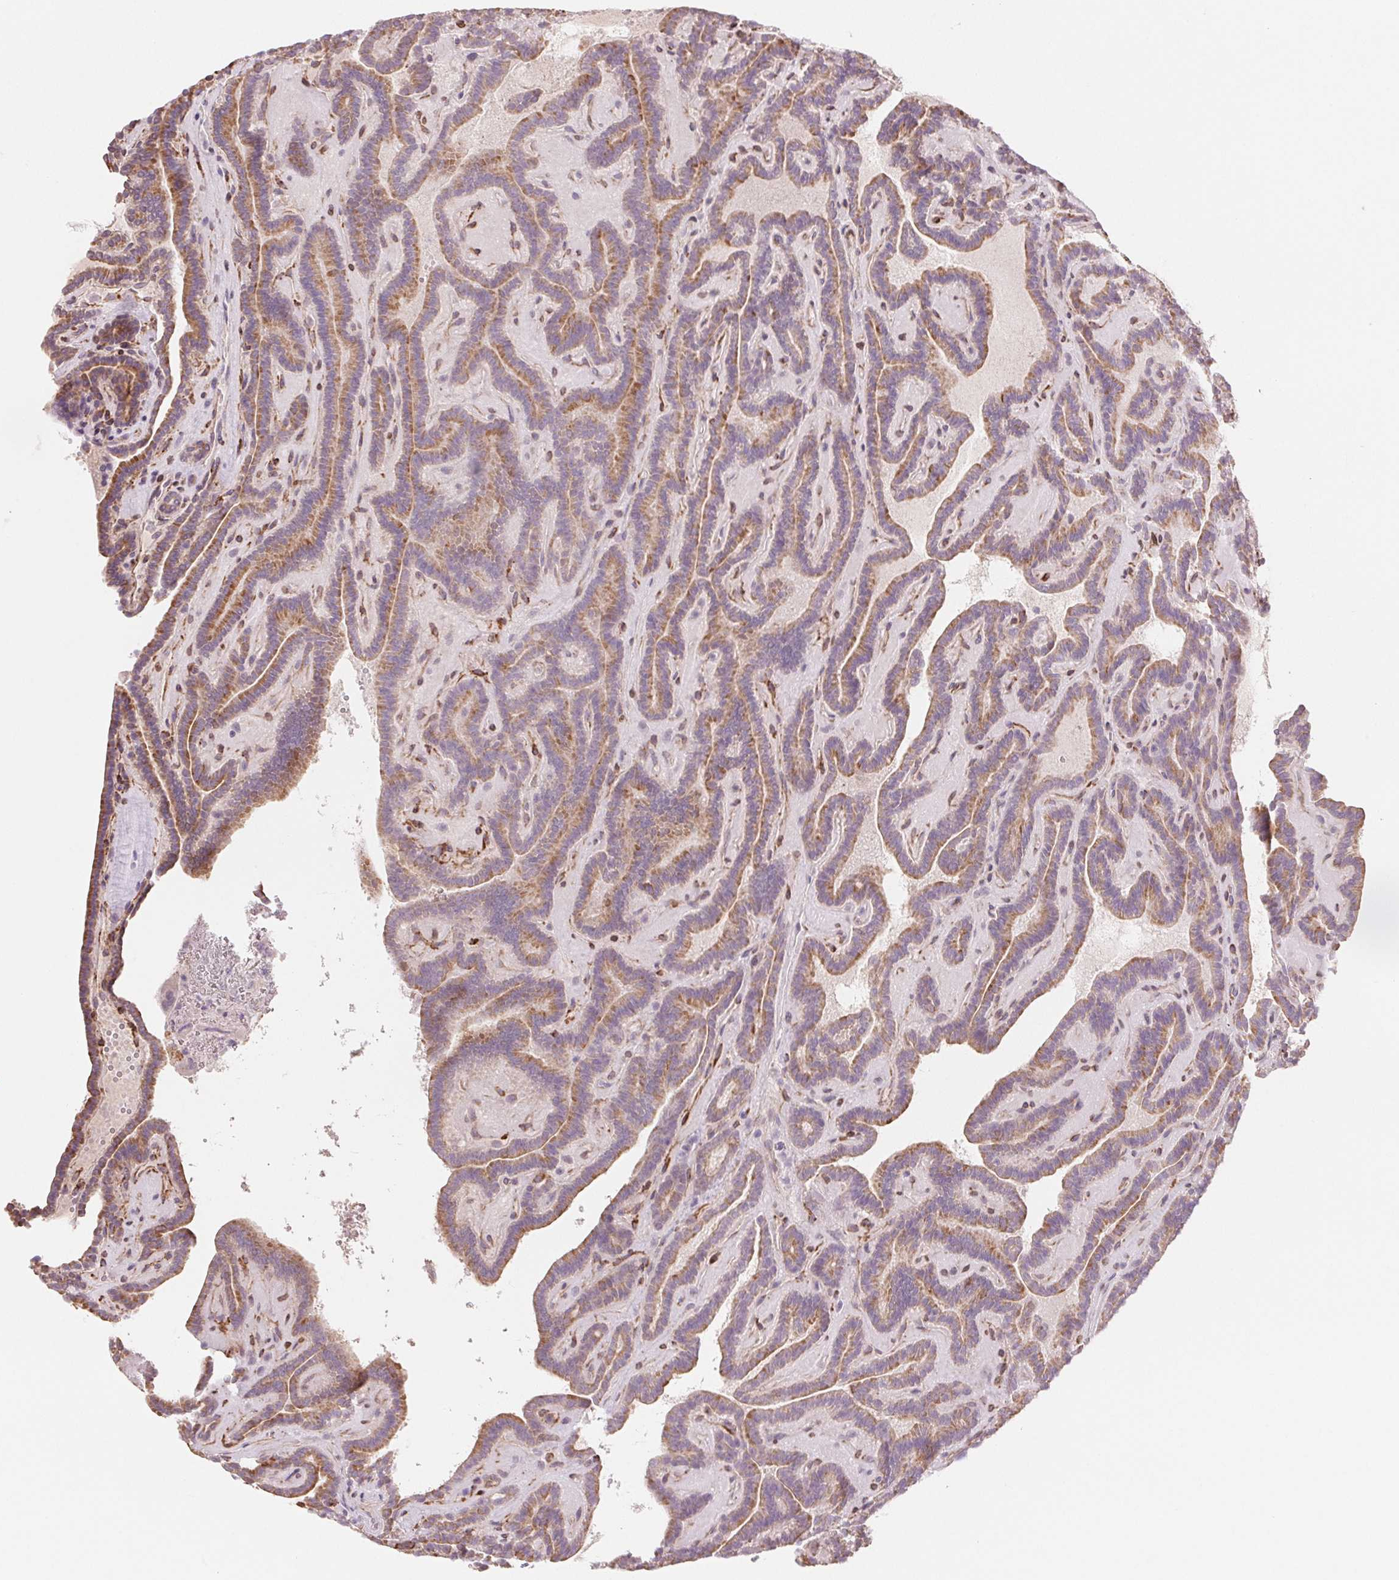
{"staining": {"intensity": "moderate", "quantity": "25%-75%", "location": "cytoplasmic/membranous"}, "tissue": "thyroid cancer", "cell_type": "Tumor cells", "image_type": "cancer", "snomed": [{"axis": "morphology", "description": "Papillary adenocarcinoma, NOS"}, {"axis": "topography", "description": "Thyroid gland"}], "caption": "The photomicrograph exhibits immunohistochemical staining of thyroid cancer (papillary adenocarcinoma). There is moderate cytoplasmic/membranous staining is identified in about 25%-75% of tumor cells. (IHC, brightfield microscopy, high magnification).", "gene": "FKBP10", "patient": {"sex": "female", "age": 21}}